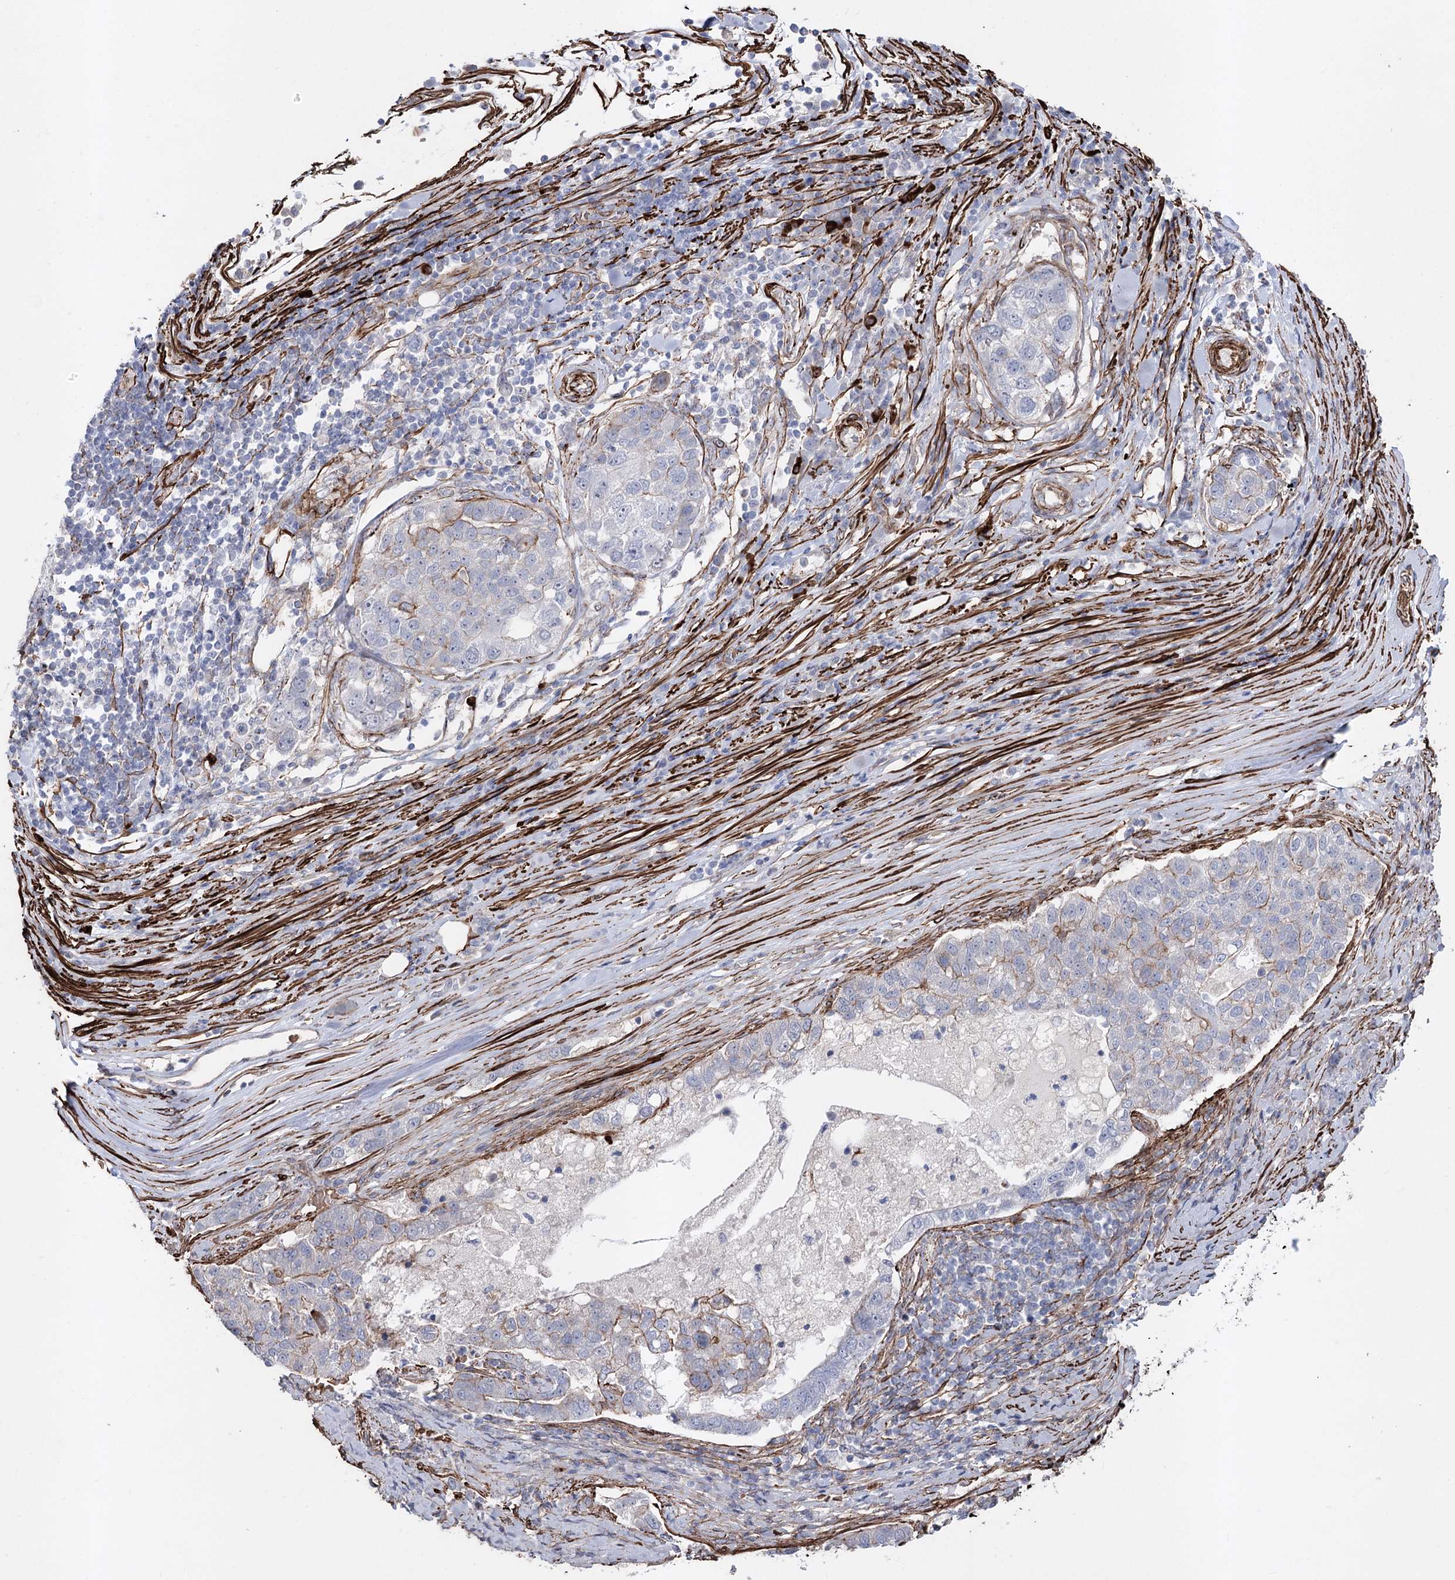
{"staining": {"intensity": "moderate", "quantity": "<25%", "location": "cytoplasmic/membranous"}, "tissue": "pancreatic cancer", "cell_type": "Tumor cells", "image_type": "cancer", "snomed": [{"axis": "morphology", "description": "Adenocarcinoma, NOS"}, {"axis": "topography", "description": "Pancreas"}], "caption": "Approximately <25% of tumor cells in pancreatic cancer demonstrate moderate cytoplasmic/membranous protein staining as visualized by brown immunohistochemical staining.", "gene": "ARHGAP20", "patient": {"sex": "female", "age": 61}}